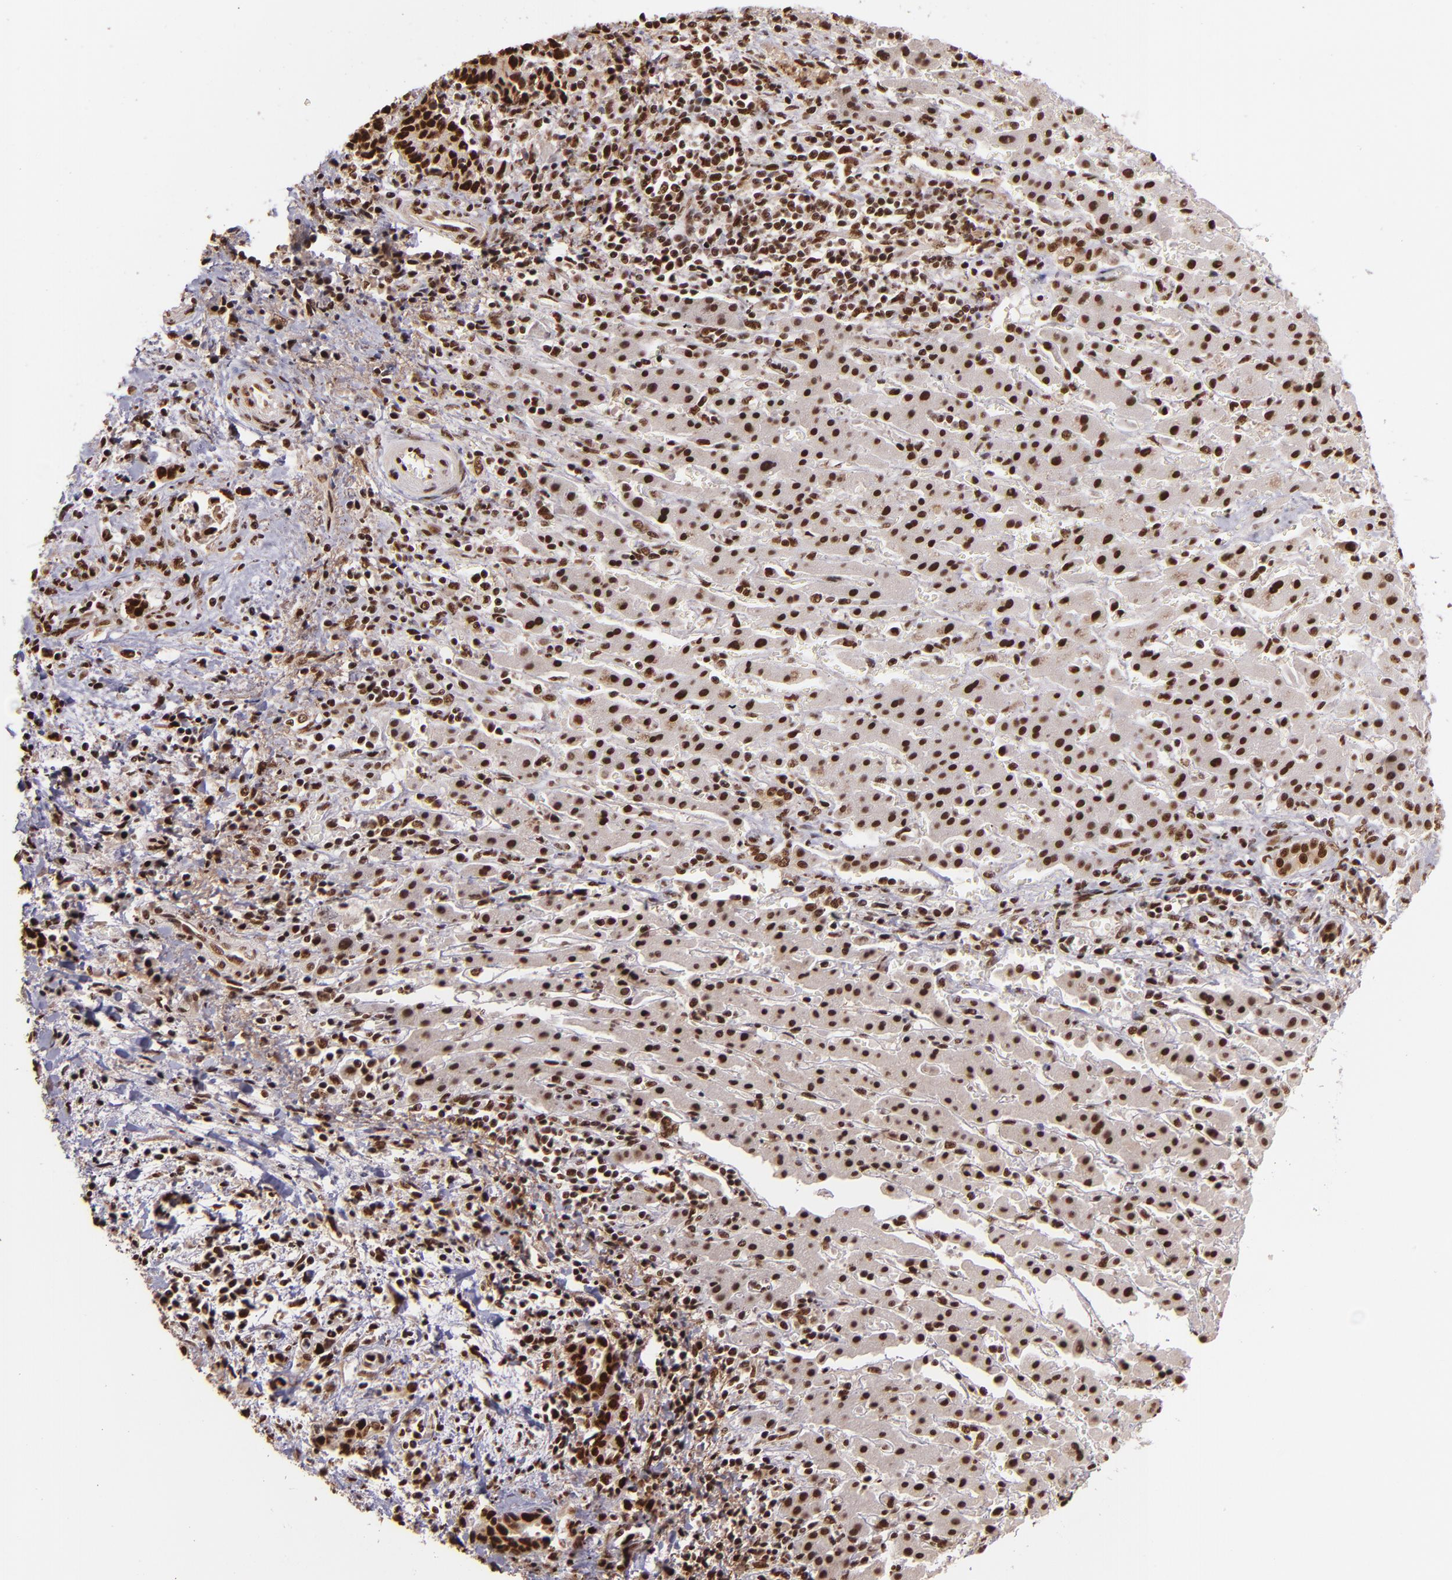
{"staining": {"intensity": "strong", "quantity": ">75%", "location": "nuclear"}, "tissue": "liver cancer", "cell_type": "Tumor cells", "image_type": "cancer", "snomed": [{"axis": "morphology", "description": "Cholangiocarcinoma"}, {"axis": "topography", "description": "Liver"}], "caption": "DAB immunohistochemical staining of human liver cholangiocarcinoma demonstrates strong nuclear protein positivity in about >75% of tumor cells.", "gene": "PQBP1", "patient": {"sex": "male", "age": 57}}